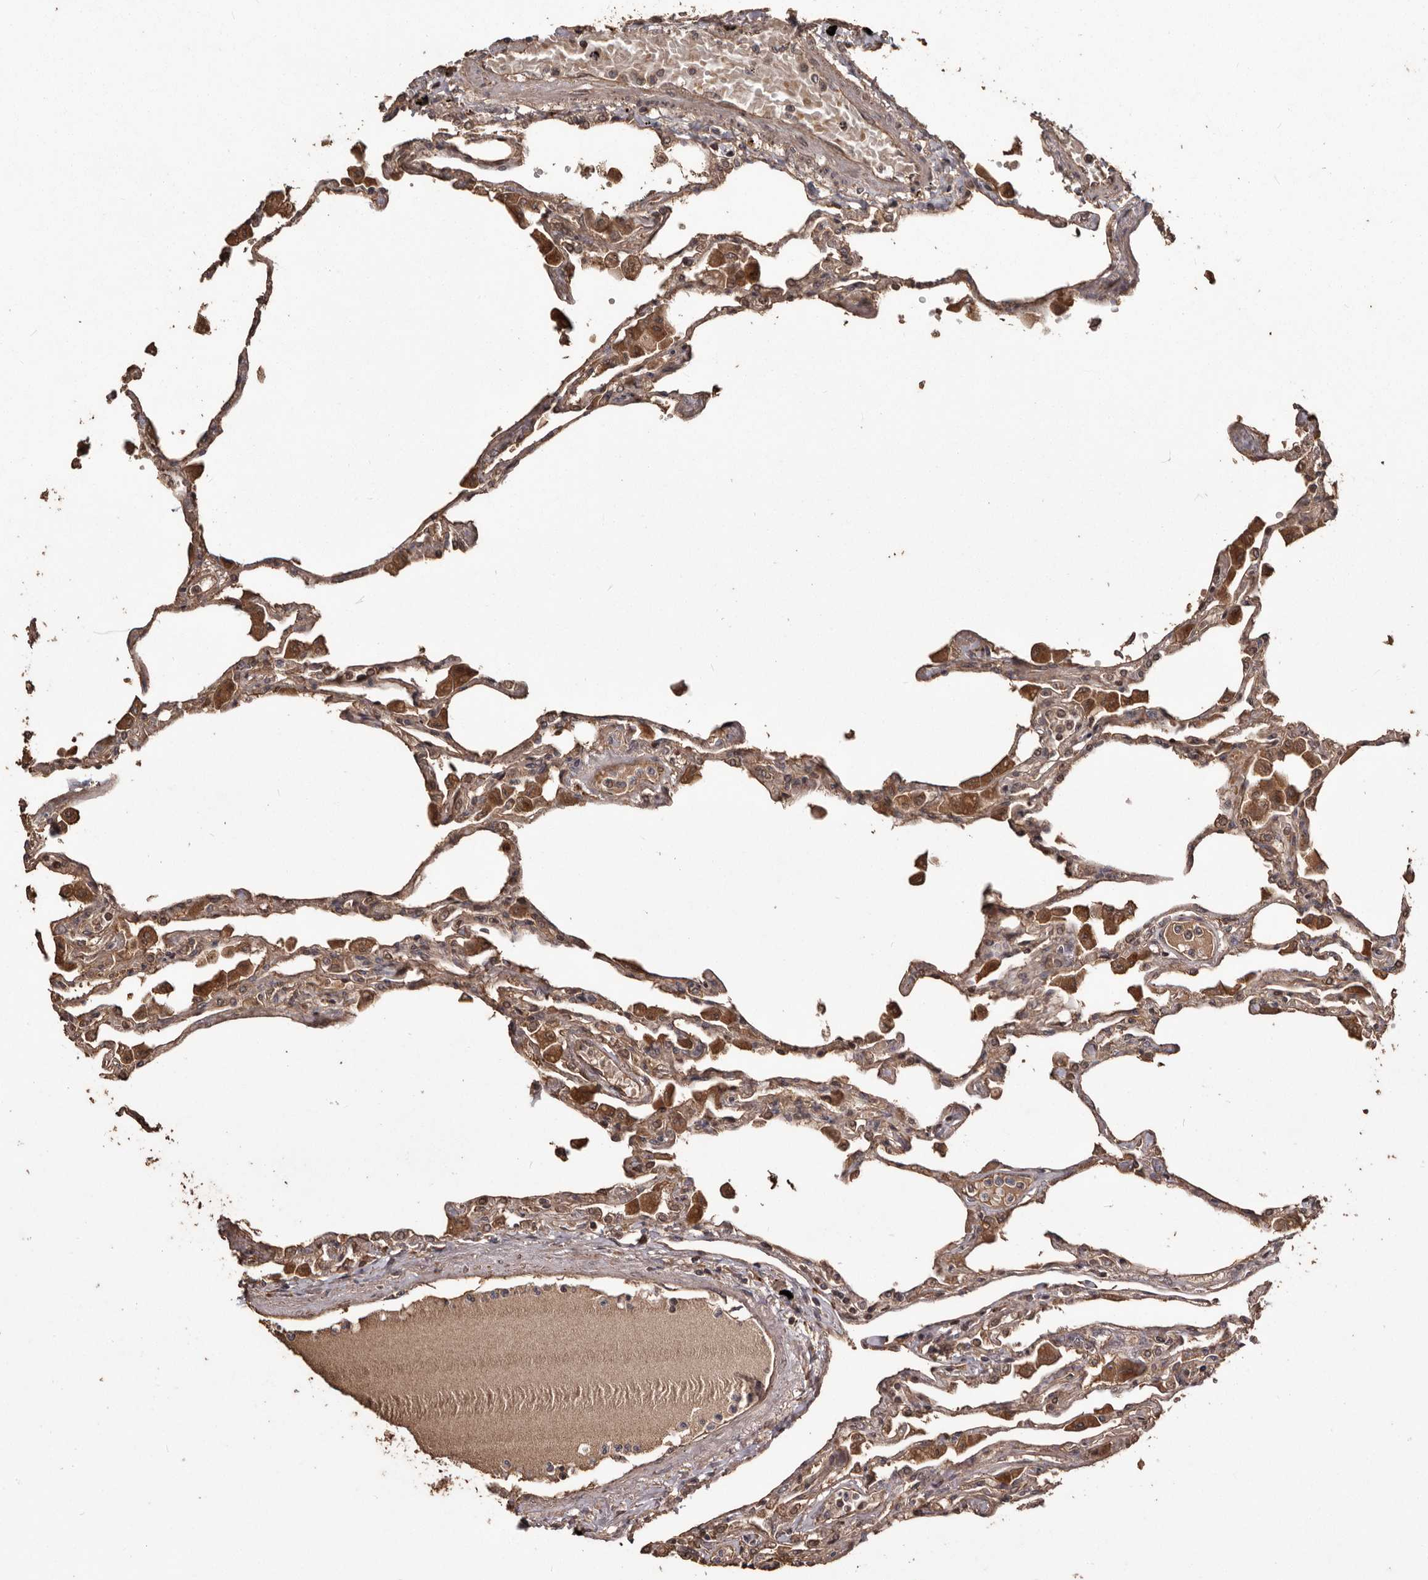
{"staining": {"intensity": "moderate", "quantity": "25%-75%", "location": "cytoplasmic/membranous"}, "tissue": "lung", "cell_type": "Alveolar cells", "image_type": "normal", "snomed": [{"axis": "morphology", "description": "Normal tissue, NOS"}, {"axis": "topography", "description": "Bronchus"}, {"axis": "topography", "description": "Lung"}], "caption": "Alveolar cells demonstrate moderate cytoplasmic/membranous staining in approximately 25%-75% of cells in normal lung. The staining was performed using DAB (3,3'-diaminobenzidine), with brown indicating positive protein expression. Nuclei are stained blue with hematoxylin.", "gene": "NUP43", "patient": {"sex": "female", "age": 49}}